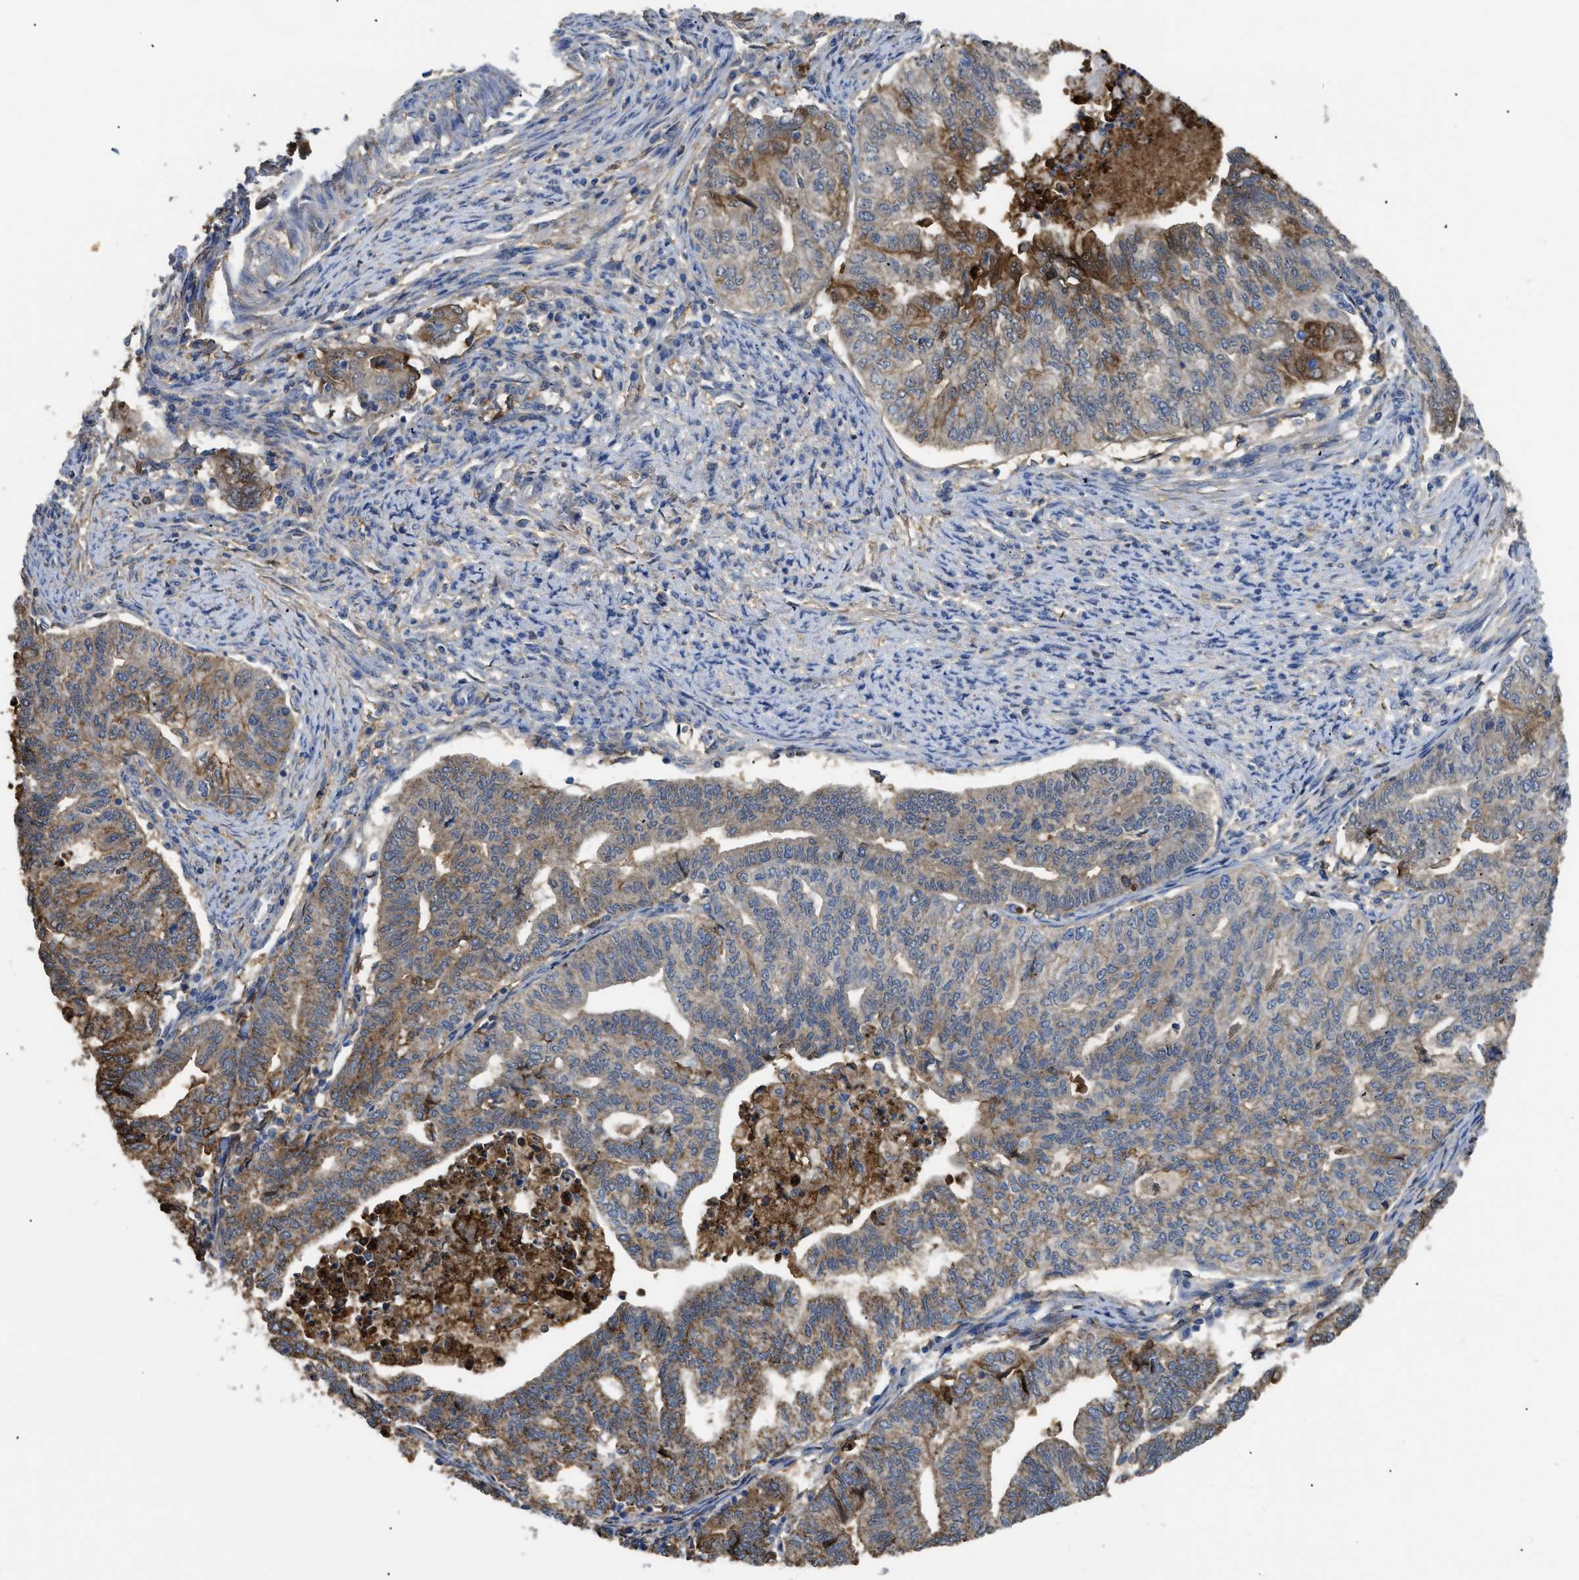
{"staining": {"intensity": "moderate", "quantity": "25%-75%", "location": "cytoplasmic/membranous"}, "tissue": "endometrial cancer", "cell_type": "Tumor cells", "image_type": "cancer", "snomed": [{"axis": "morphology", "description": "Adenocarcinoma, NOS"}, {"axis": "topography", "description": "Endometrium"}], "caption": "Human endometrial adenocarcinoma stained for a protein (brown) displays moderate cytoplasmic/membranous positive expression in approximately 25%-75% of tumor cells.", "gene": "ANXA4", "patient": {"sex": "female", "age": 79}}